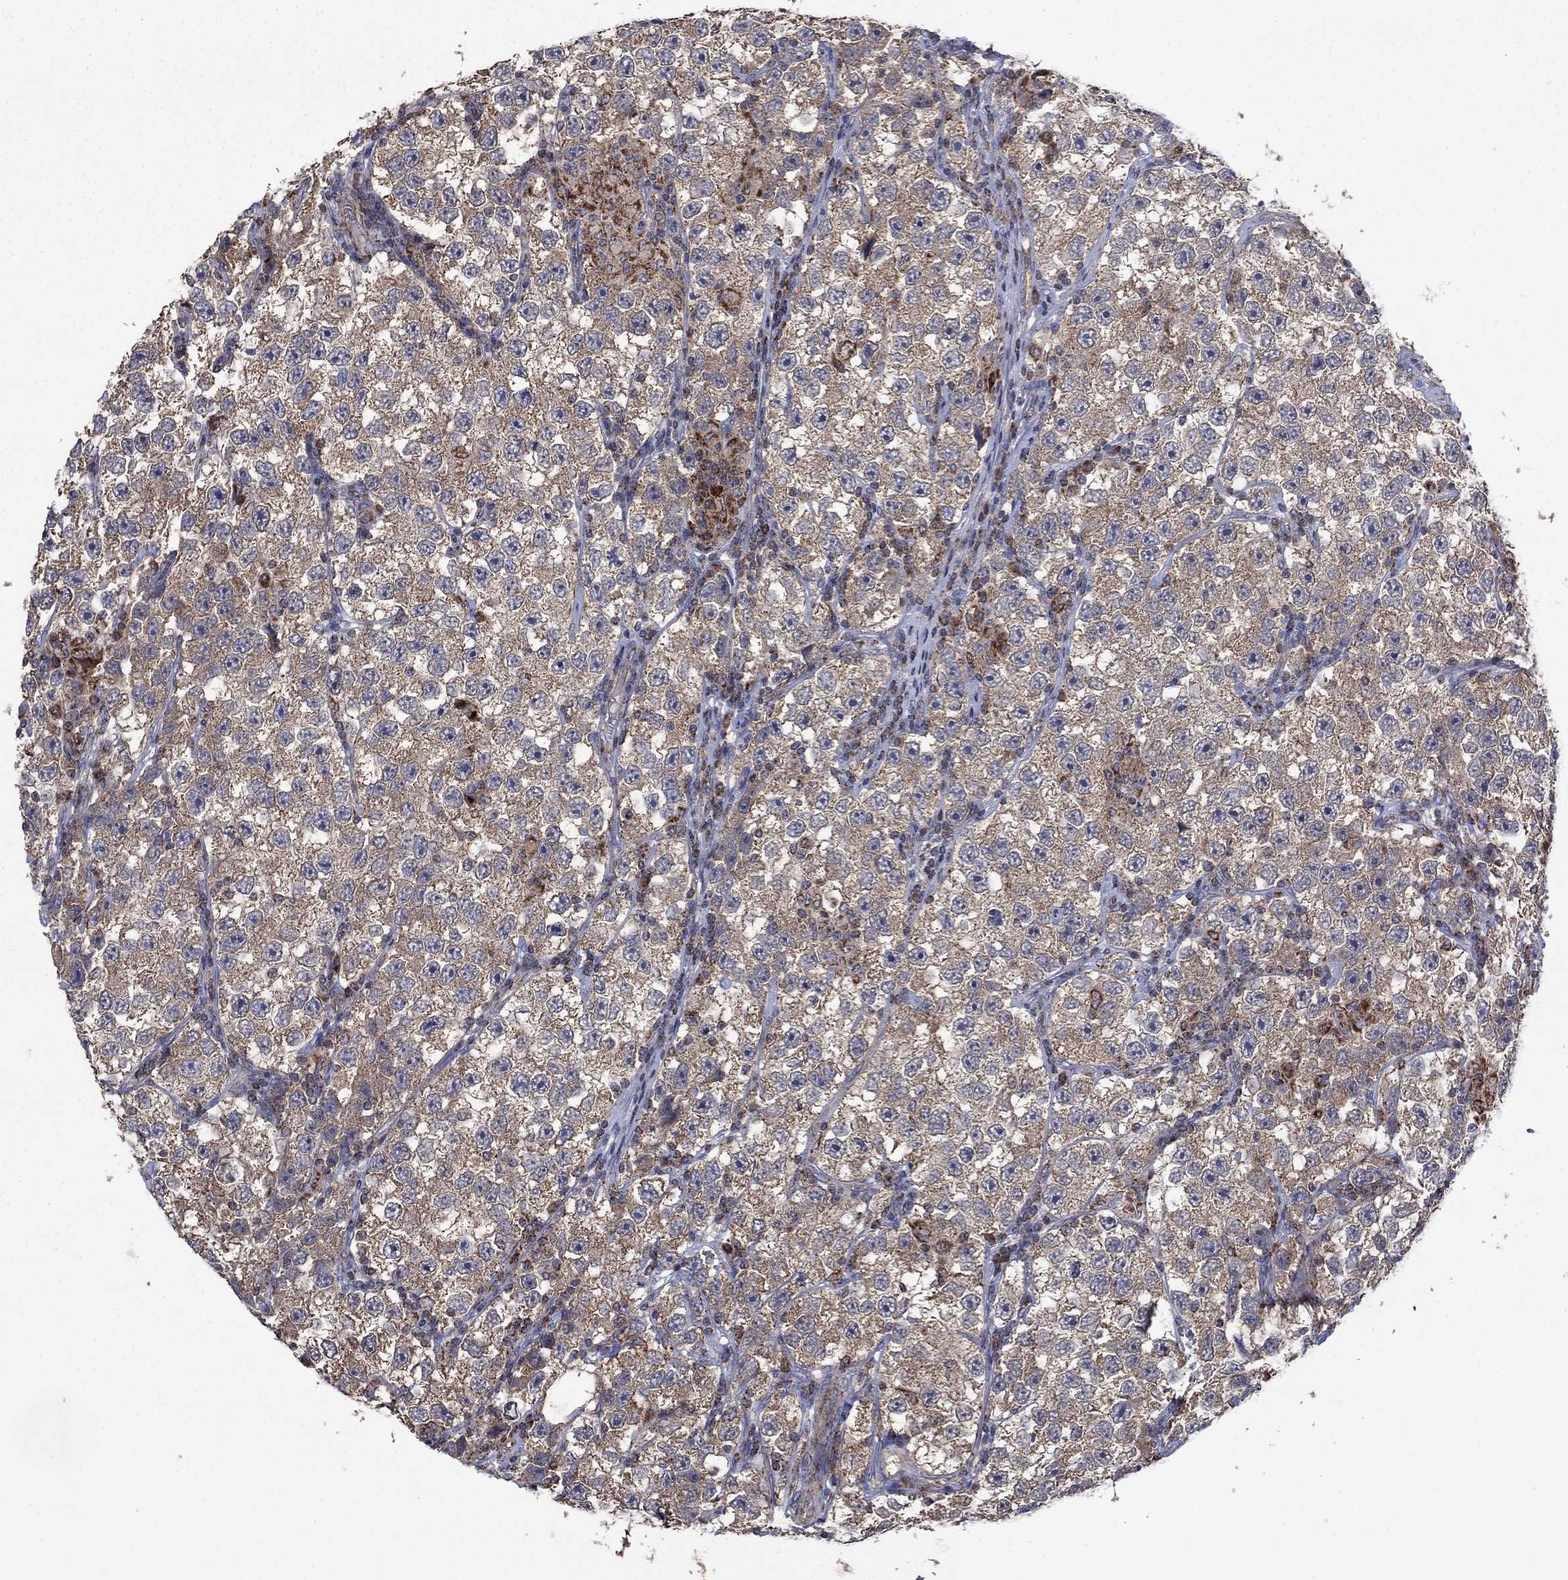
{"staining": {"intensity": "weak", "quantity": ">75%", "location": "cytoplasmic/membranous"}, "tissue": "testis cancer", "cell_type": "Tumor cells", "image_type": "cancer", "snomed": [{"axis": "morphology", "description": "Seminoma, NOS"}, {"axis": "topography", "description": "Testis"}], "caption": "Approximately >75% of tumor cells in testis cancer demonstrate weak cytoplasmic/membranous protein expression as visualized by brown immunohistochemical staining.", "gene": "DPH1", "patient": {"sex": "male", "age": 26}}